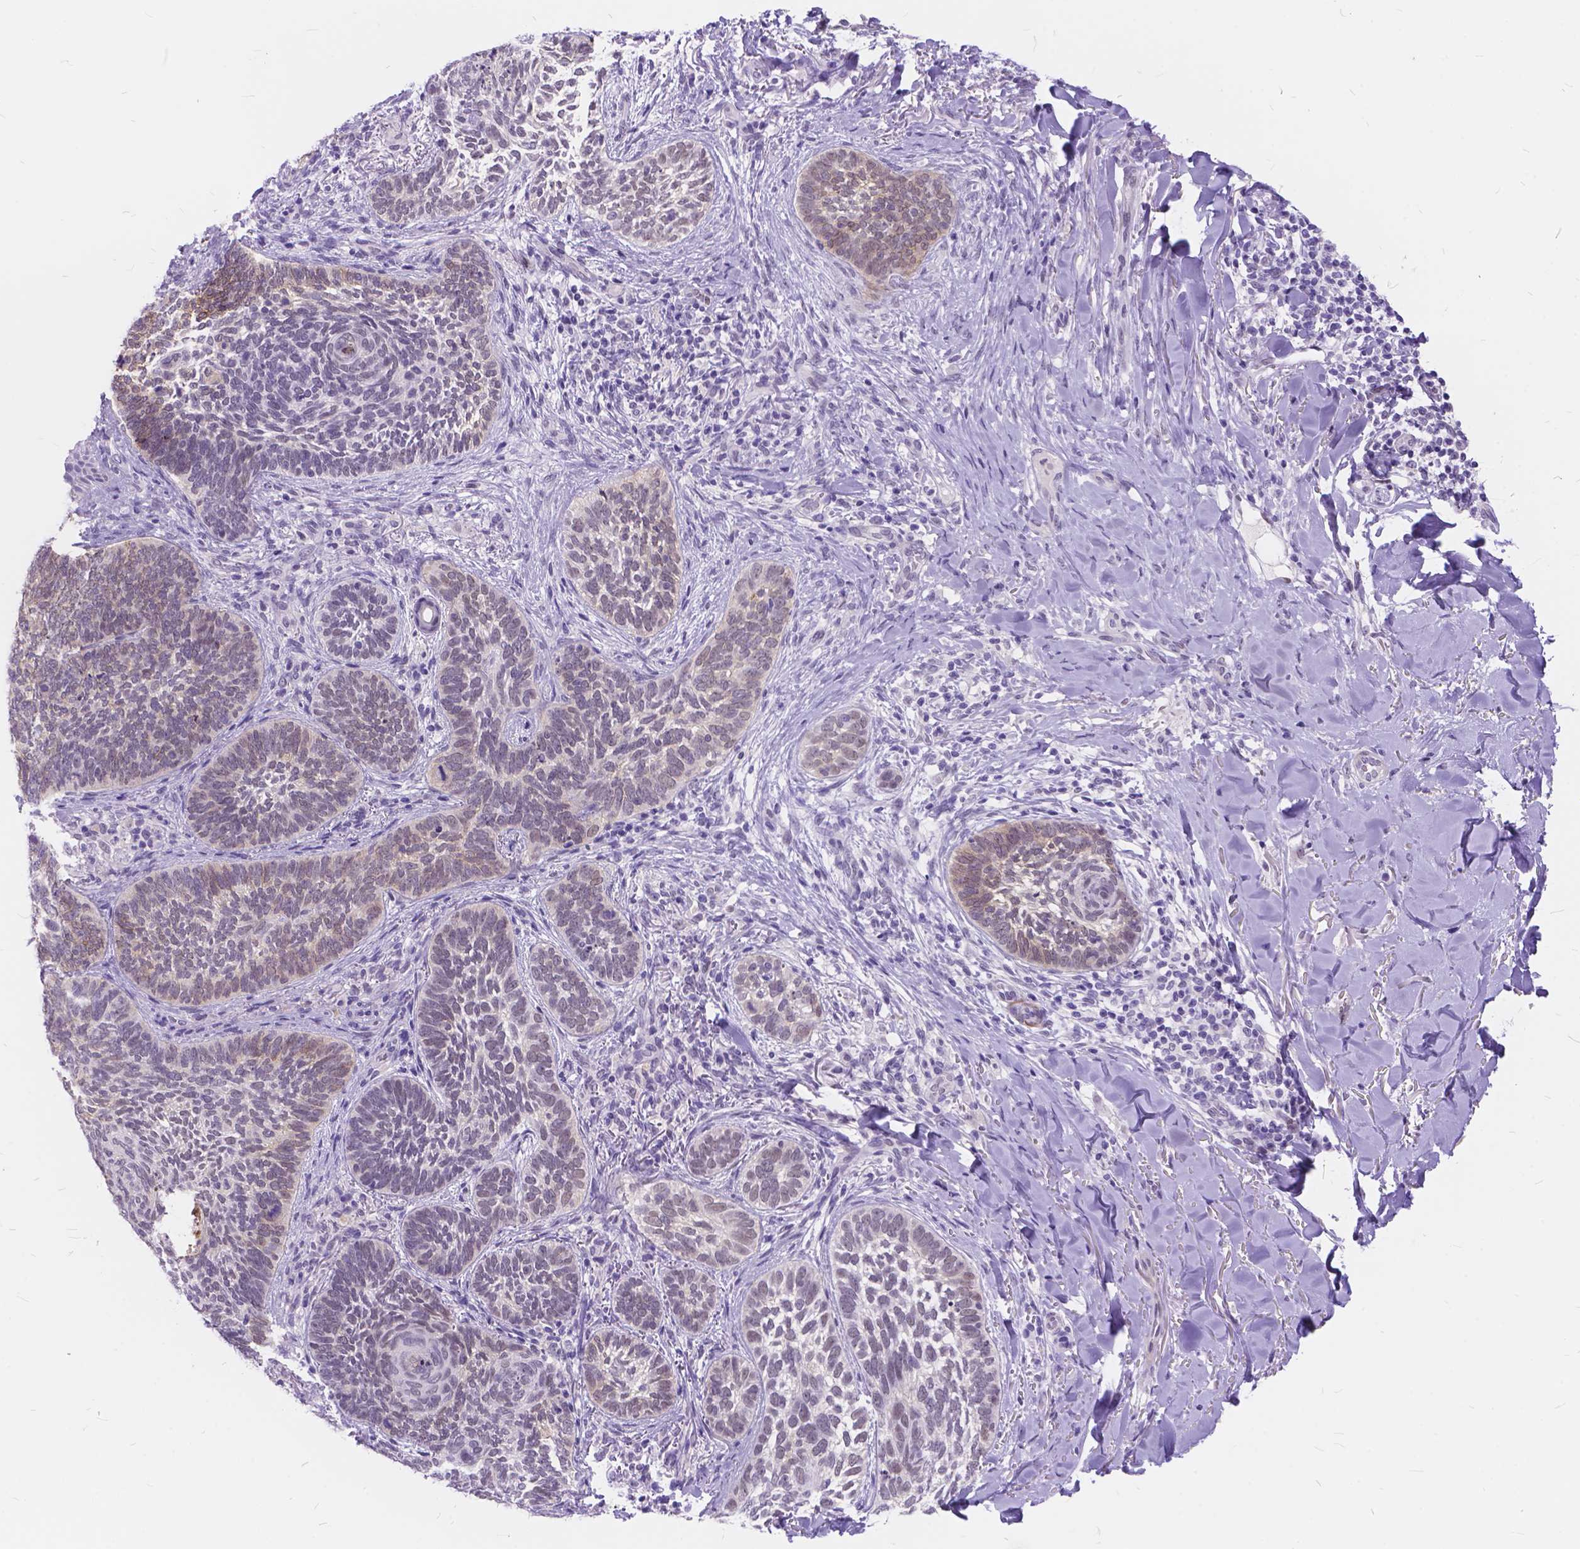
{"staining": {"intensity": "weak", "quantity": "<25%", "location": "cytoplasmic/membranous"}, "tissue": "skin cancer", "cell_type": "Tumor cells", "image_type": "cancer", "snomed": [{"axis": "morphology", "description": "Normal tissue, NOS"}, {"axis": "morphology", "description": "Basal cell carcinoma"}, {"axis": "topography", "description": "Skin"}], "caption": "High power microscopy micrograph of an IHC histopathology image of skin cancer, revealing no significant positivity in tumor cells. Nuclei are stained in blue.", "gene": "MAN2C1", "patient": {"sex": "male", "age": 46}}